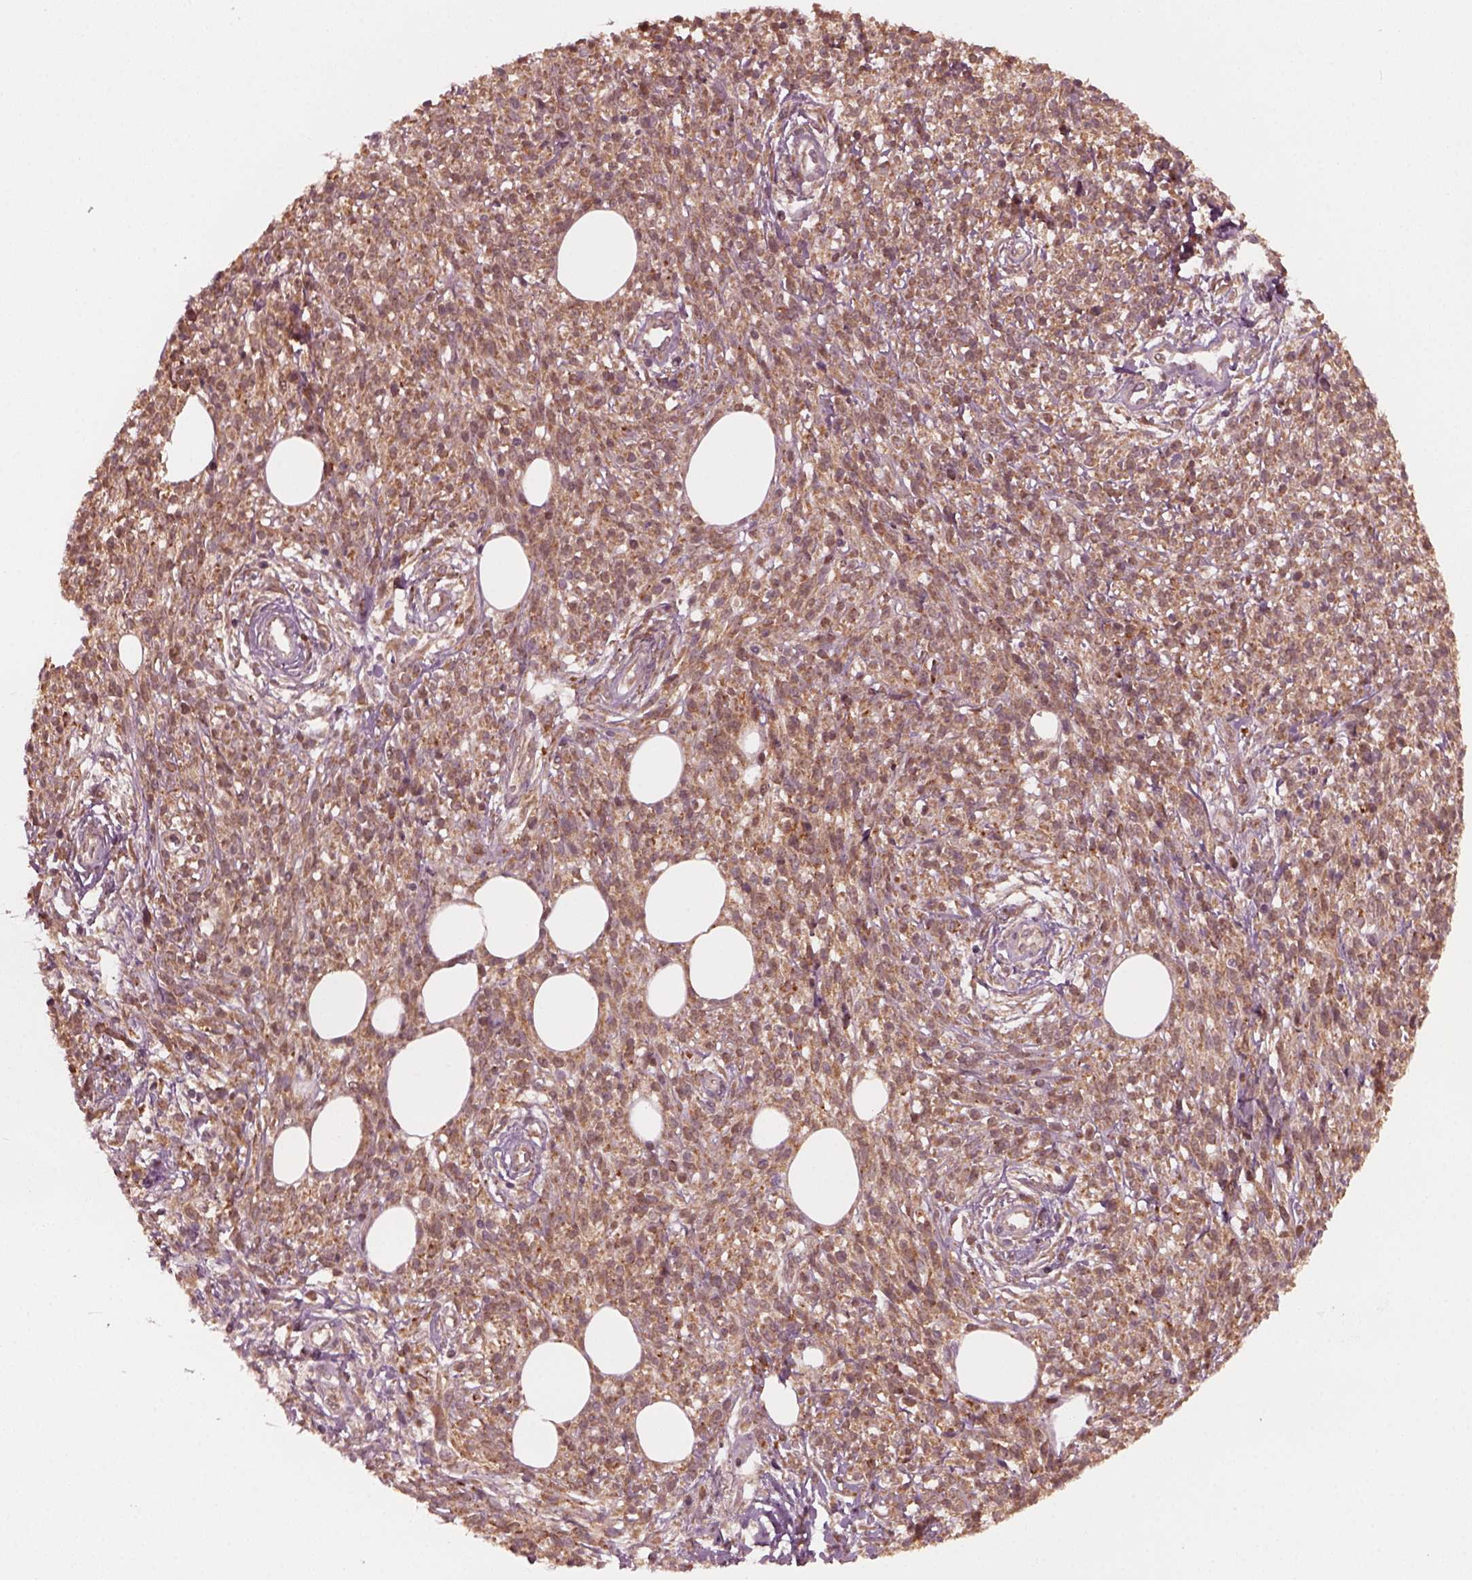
{"staining": {"intensity": "moderate", "quantity": "25%-75%", "location": "cytoplasmic/membranous"}, "tissue": "melanoma", "cell_type": "Tumor cells", "image_type": "cancer", "snomed": [{"axis": "morphology", "description": "Malignant melanoma, NOS"}, {"axis": "topography", "description": "Skin"}, {"axis": "topography", "description": "Skin of trunk"}], "caption": "High-power microscopy captured an immunohistochemistry photomicrograph of melanoma, revealing moderate cytoplasmic/membranous staining in approximately 25%-75% of tumor cells.", "gene": "FAF2", "patient": {"sex": "male", "age": 74}}